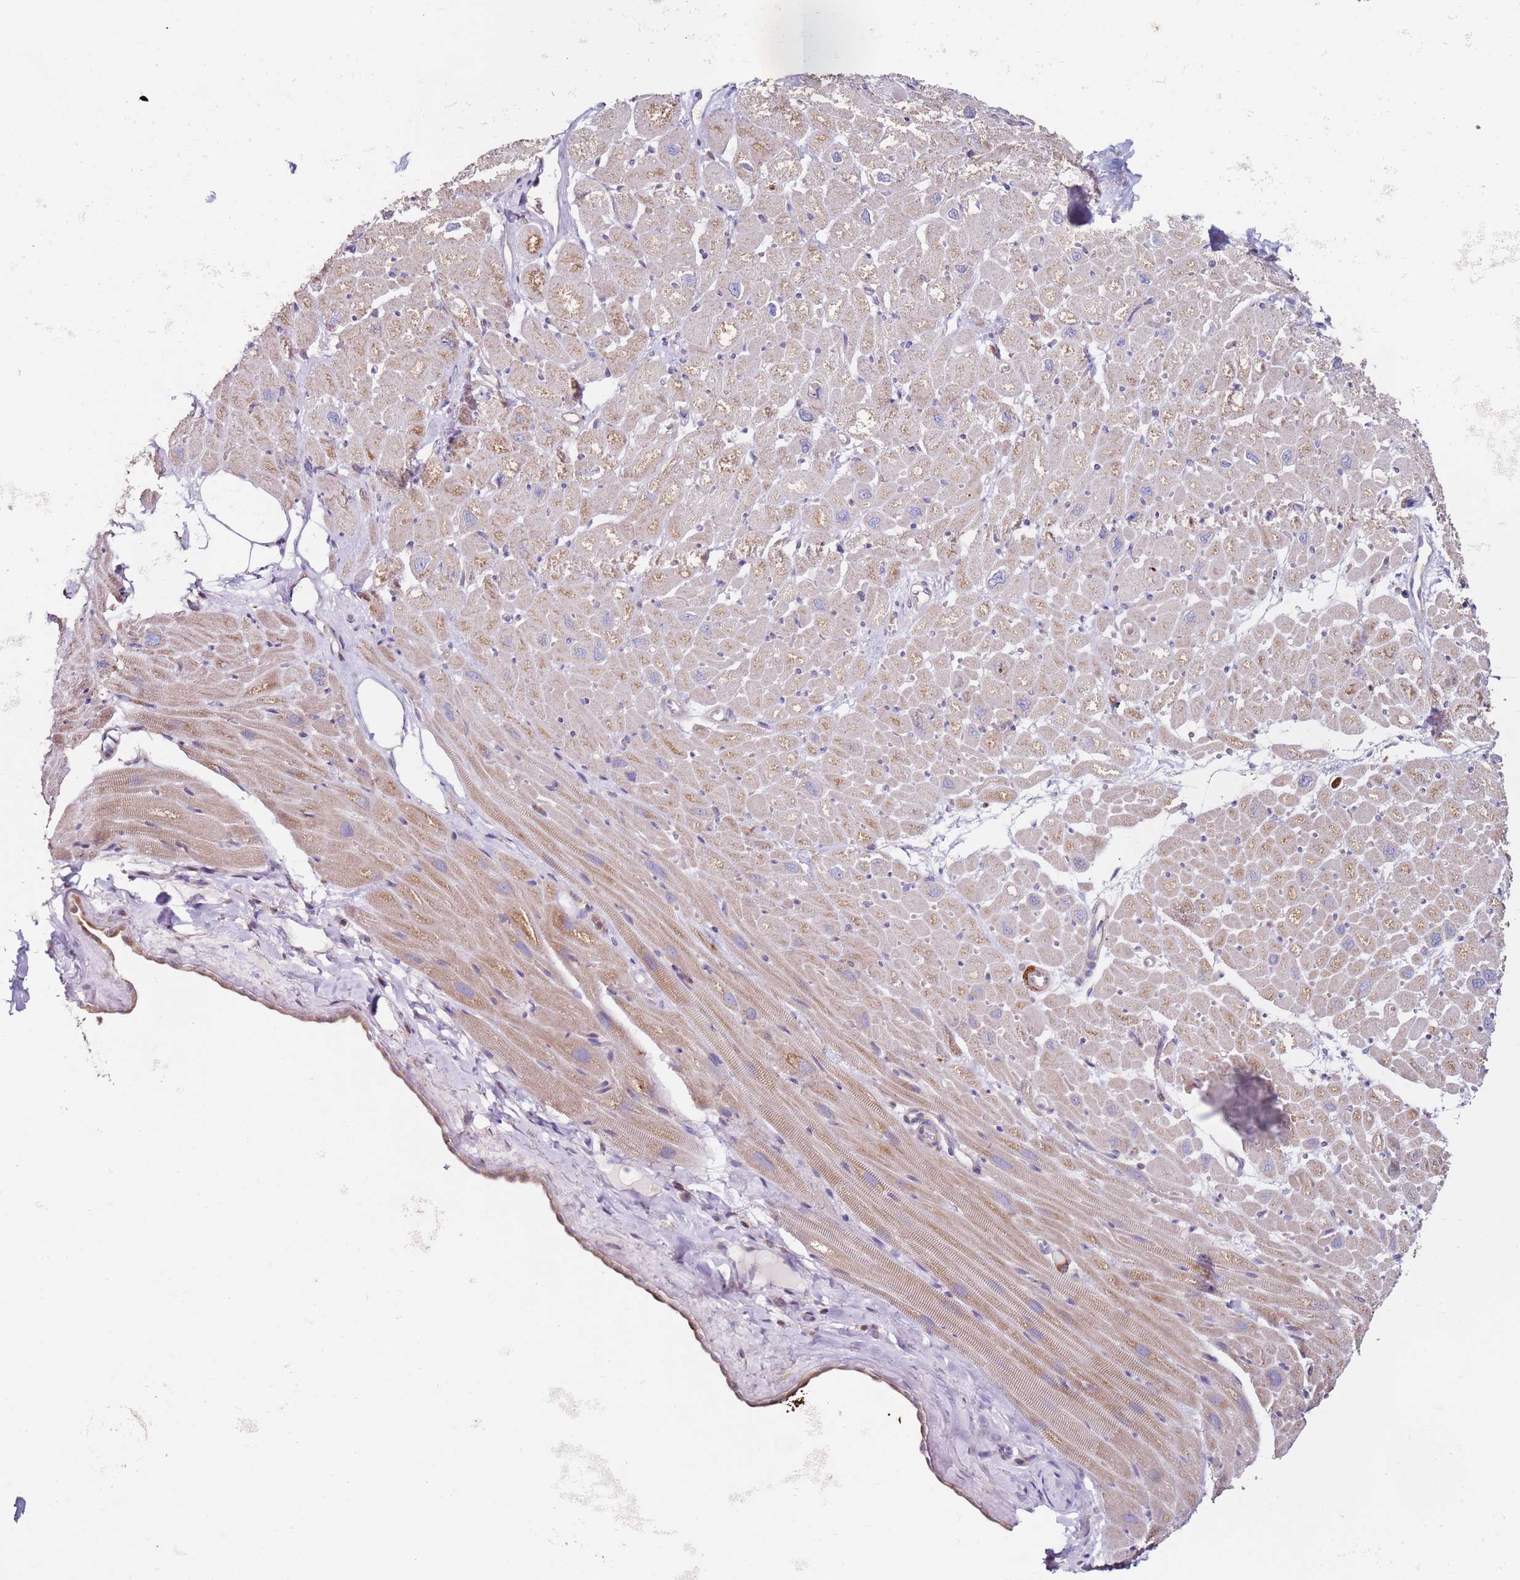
{"staining": {"intensity": "moderate", "quantity": ">75%", "location": "cytoplasmic/membranous"}, "tissue": "heart muscle", "cell_type": "Cardiomyocytes", "image_type": "normal", "snomed": [{"axis": "morphology", "description": "Normal tissue, NOS"}, {"axis": "topography", "description": "Heart"}], "caption": "The image exhibits a brown stain indicating the presence of a protein in the cytoplasmic/membranous of cardiomyocytes in heart muscle. (Brightfield microscopy of DAB IHC at high magnification).", "gene": "CNOT9", "patient": {"sex": "male", "age": 50}}